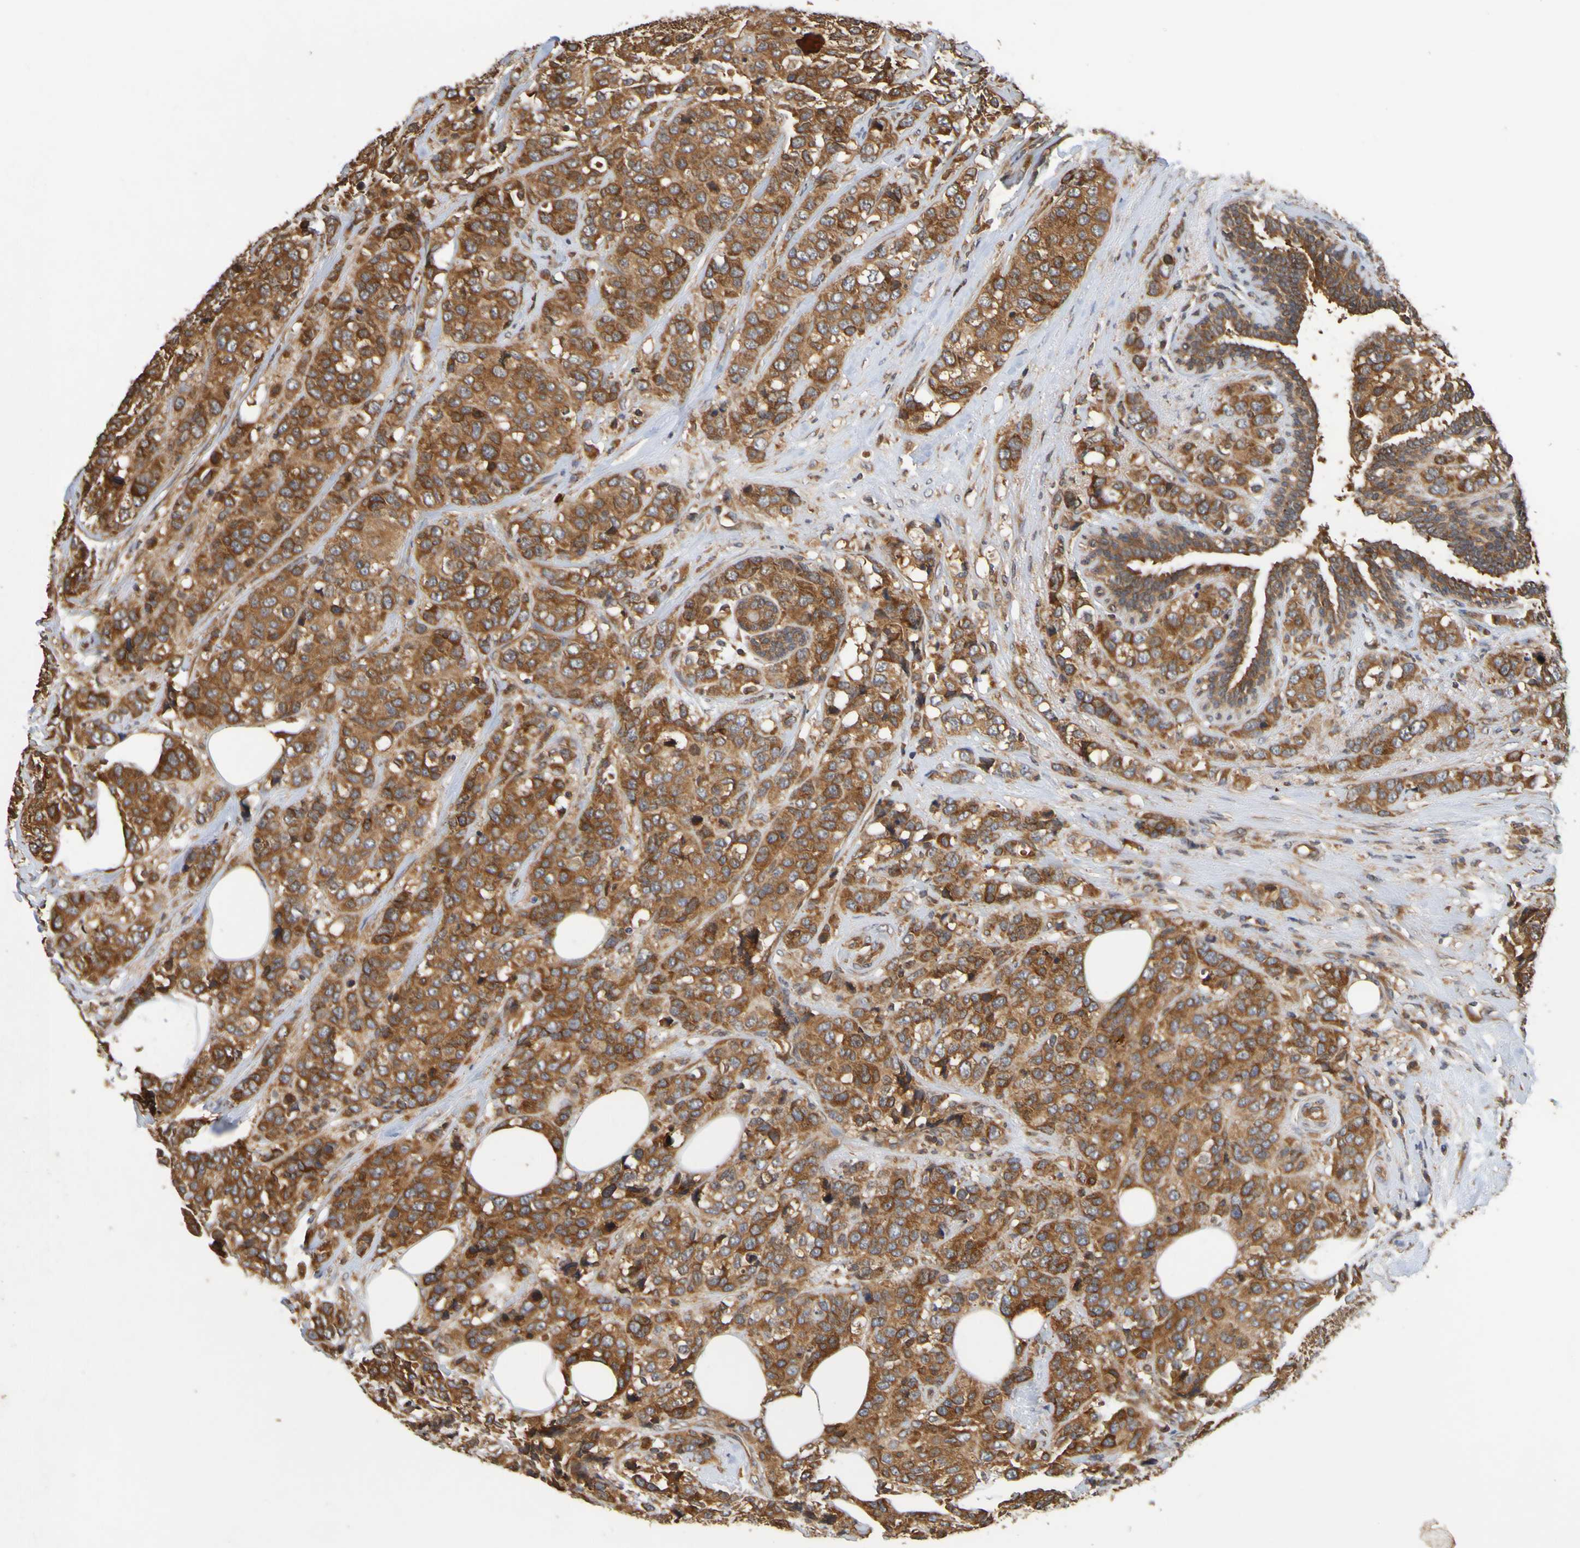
{"staining": {"intensity": "strong", "quantity": ">75%", "location": "cytoplasmic/membranous"}, "tissue": "breast cancer", "cell_type": "Tumor cells", "image_type": "cancer", "snomed": [{"axis": "morphology", "description": "Lobular carcinoma"}, {"axis": "topography", "description": "Breast"}], "caption": "The immunohistochemical stain highlights strong cytoplasmic/membranous staining in tumor cells of breast cancer (lobular carcinoma) tissue.", "gene": "OCRL", "patient": {"sex": "female", "age": 59}}